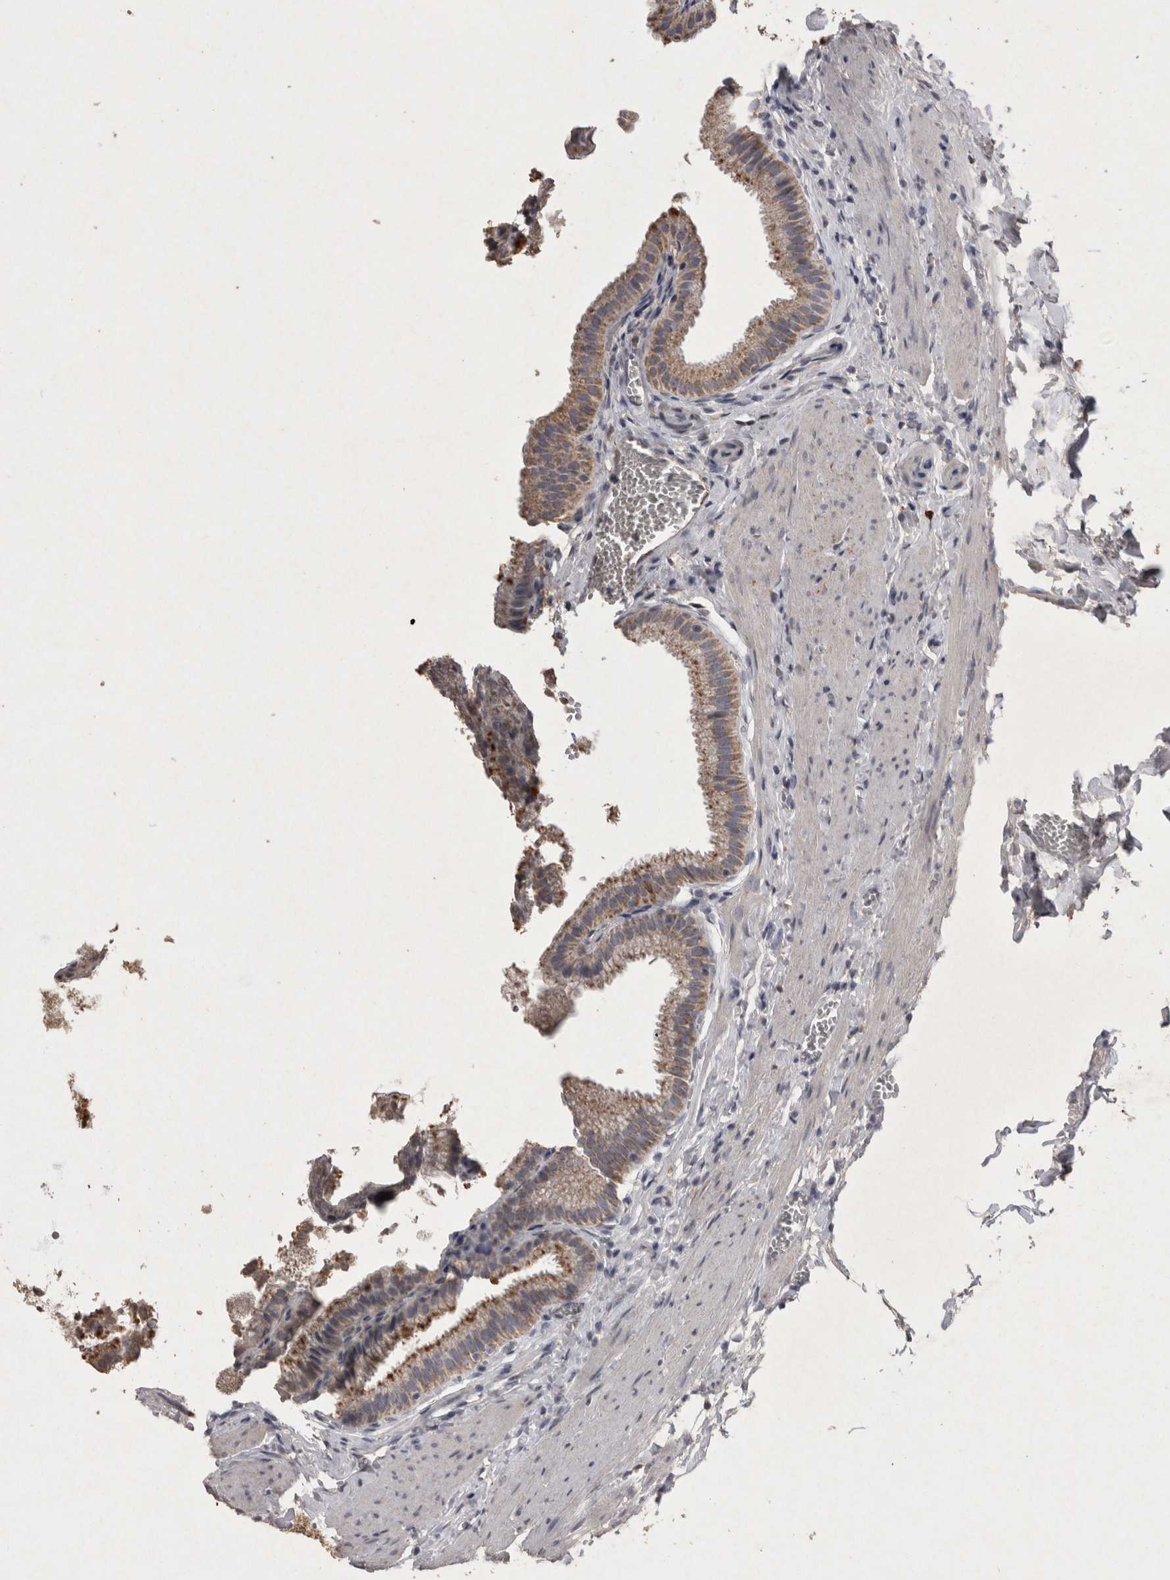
{"staining": {"intensity": "moderate", "quantity": ">75%", "location": "cytoplasmic/membranous"}, "tissue": "gallbladder", "cell_type": "Glandular cells", "image_type": "normal", "snomed": [{"axis": "morphology", "description": "Normal tissue, NOS"}, {"axis": "topography", "description": "Gallbladder"}], "caption": "DAB immunohistochemical staining of normal gallbladder exhibits moderate cytoplasmic/membranous protein positivity in about >75% of glandular cells. The staining was performed using DAB (3,3'-diaminobenzidine) to visualize the protein expression in brown, while the nuclei were stained in blue with hematoxylin (Magnification: 20x).", "gene": "DKK3", "patient": {"sex": "male", "age": 38}}